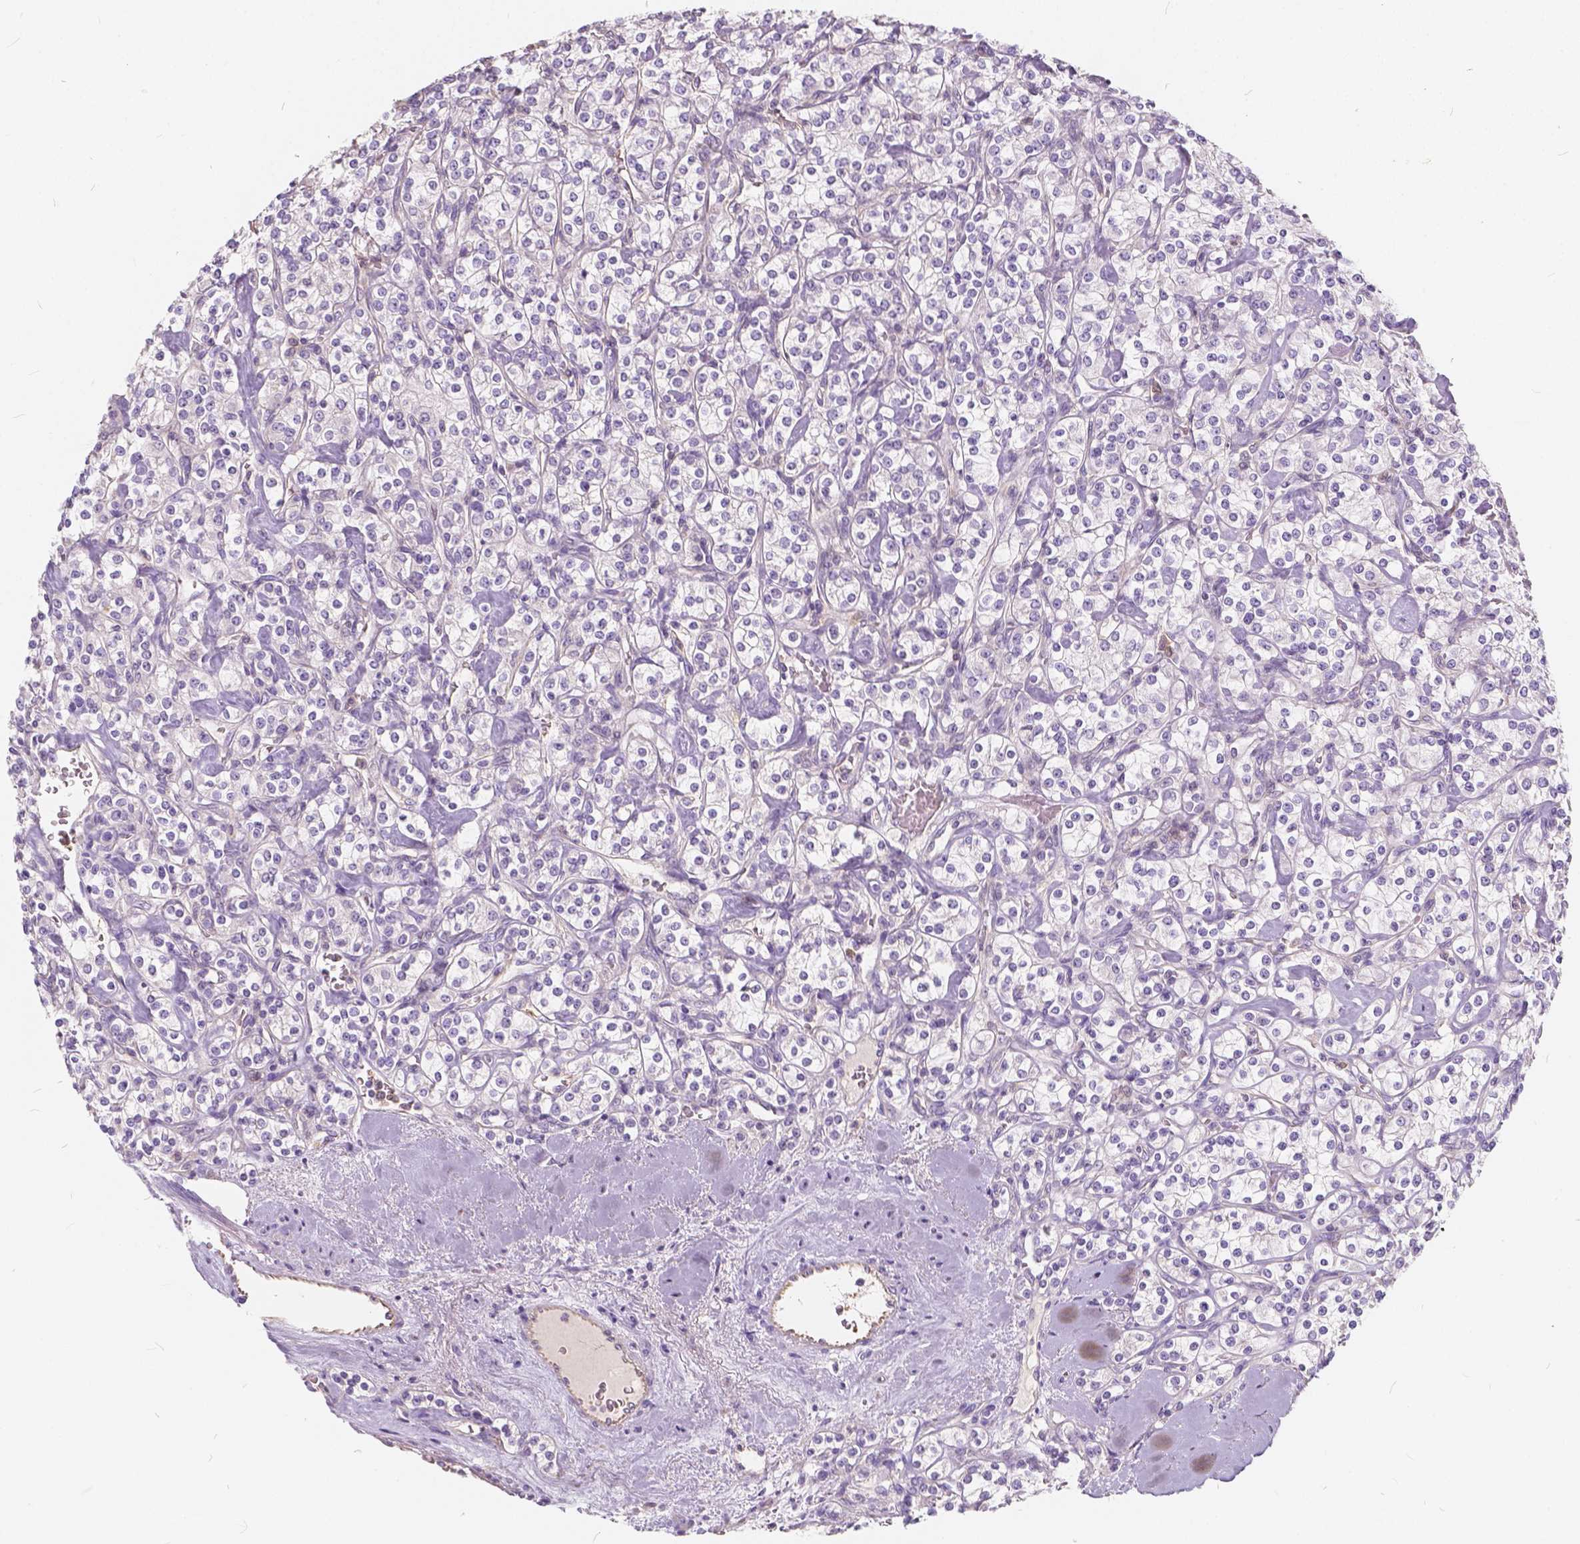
{"staining": {"intensity": "negative", "quantity": "none", "location": "none"}, "tissue": "renal cancer", "cell_type": "Tumor cells", "image_type": "cancer", "snomed": [{"axis": "morphology", "description": "Adenocarcinoma, NOS"}, {"axis": "topography", "description": "Kidney"}], "caption": "Immunohistochemistry (IHC) photomicrograph of renal adenocarcinoma stained for a protein (brown), which exhibits no positivity in tumor cells.", "gene": "KIAA0513", "patient": {"sex": "male", "age": 77}}